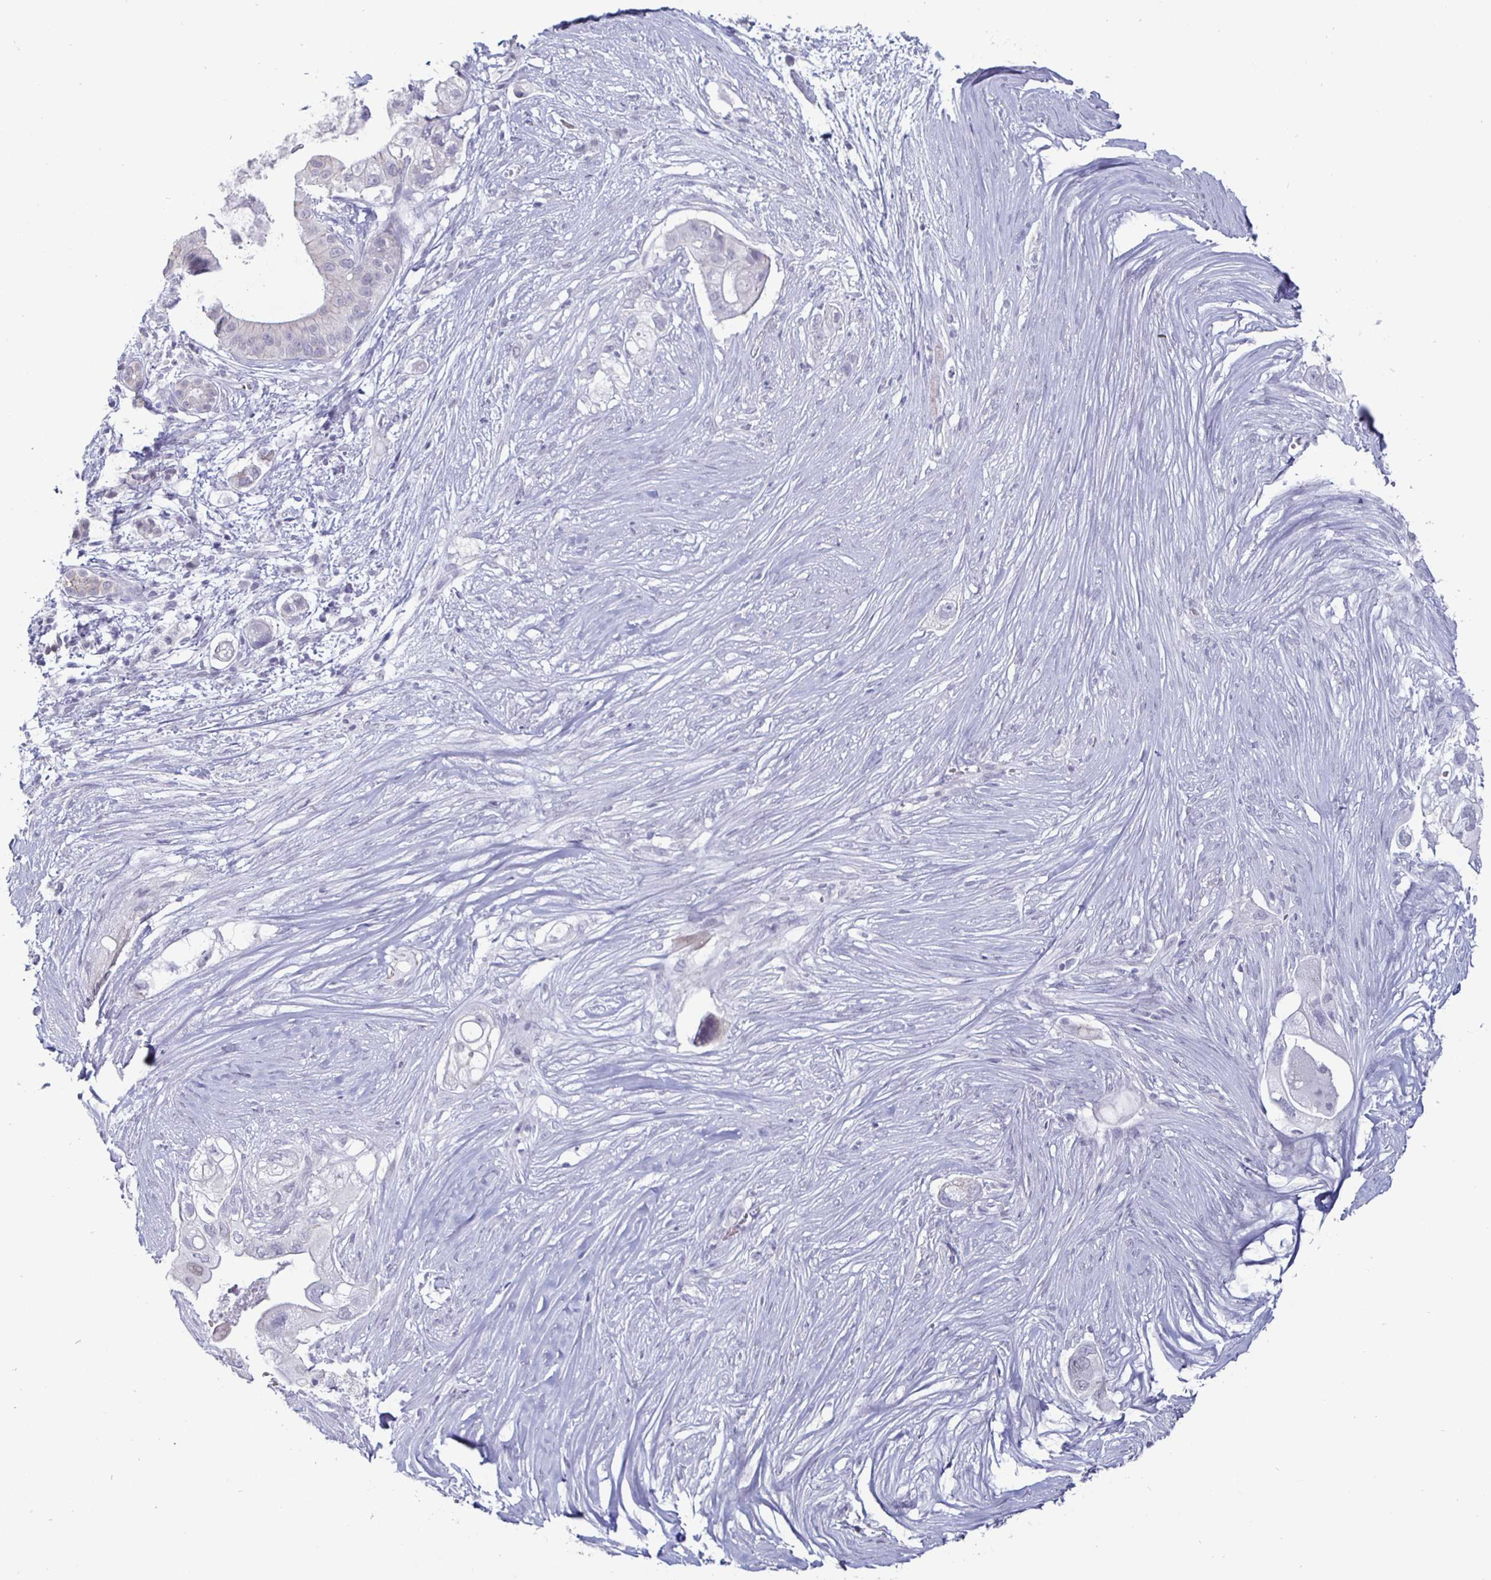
{"staining": {"intensity": "negative", "quantity": "none", "location": "none"}, "tissue": "pancreatic cancer", "cell_type": "Tumor cells", "image_type": "cancer", "snomed": [{"axis": "morphology", "description": "Adenocarcinoma, NOS"}, {"axis": "topography", "description": "Pancreas"}], "caption": "Immunohistochemistry (IHC) of human pancreatic cancer displays no positivity in tumor cells.", "gene": "OOSP2", "patient": {"sex": "female", "age": 72}}